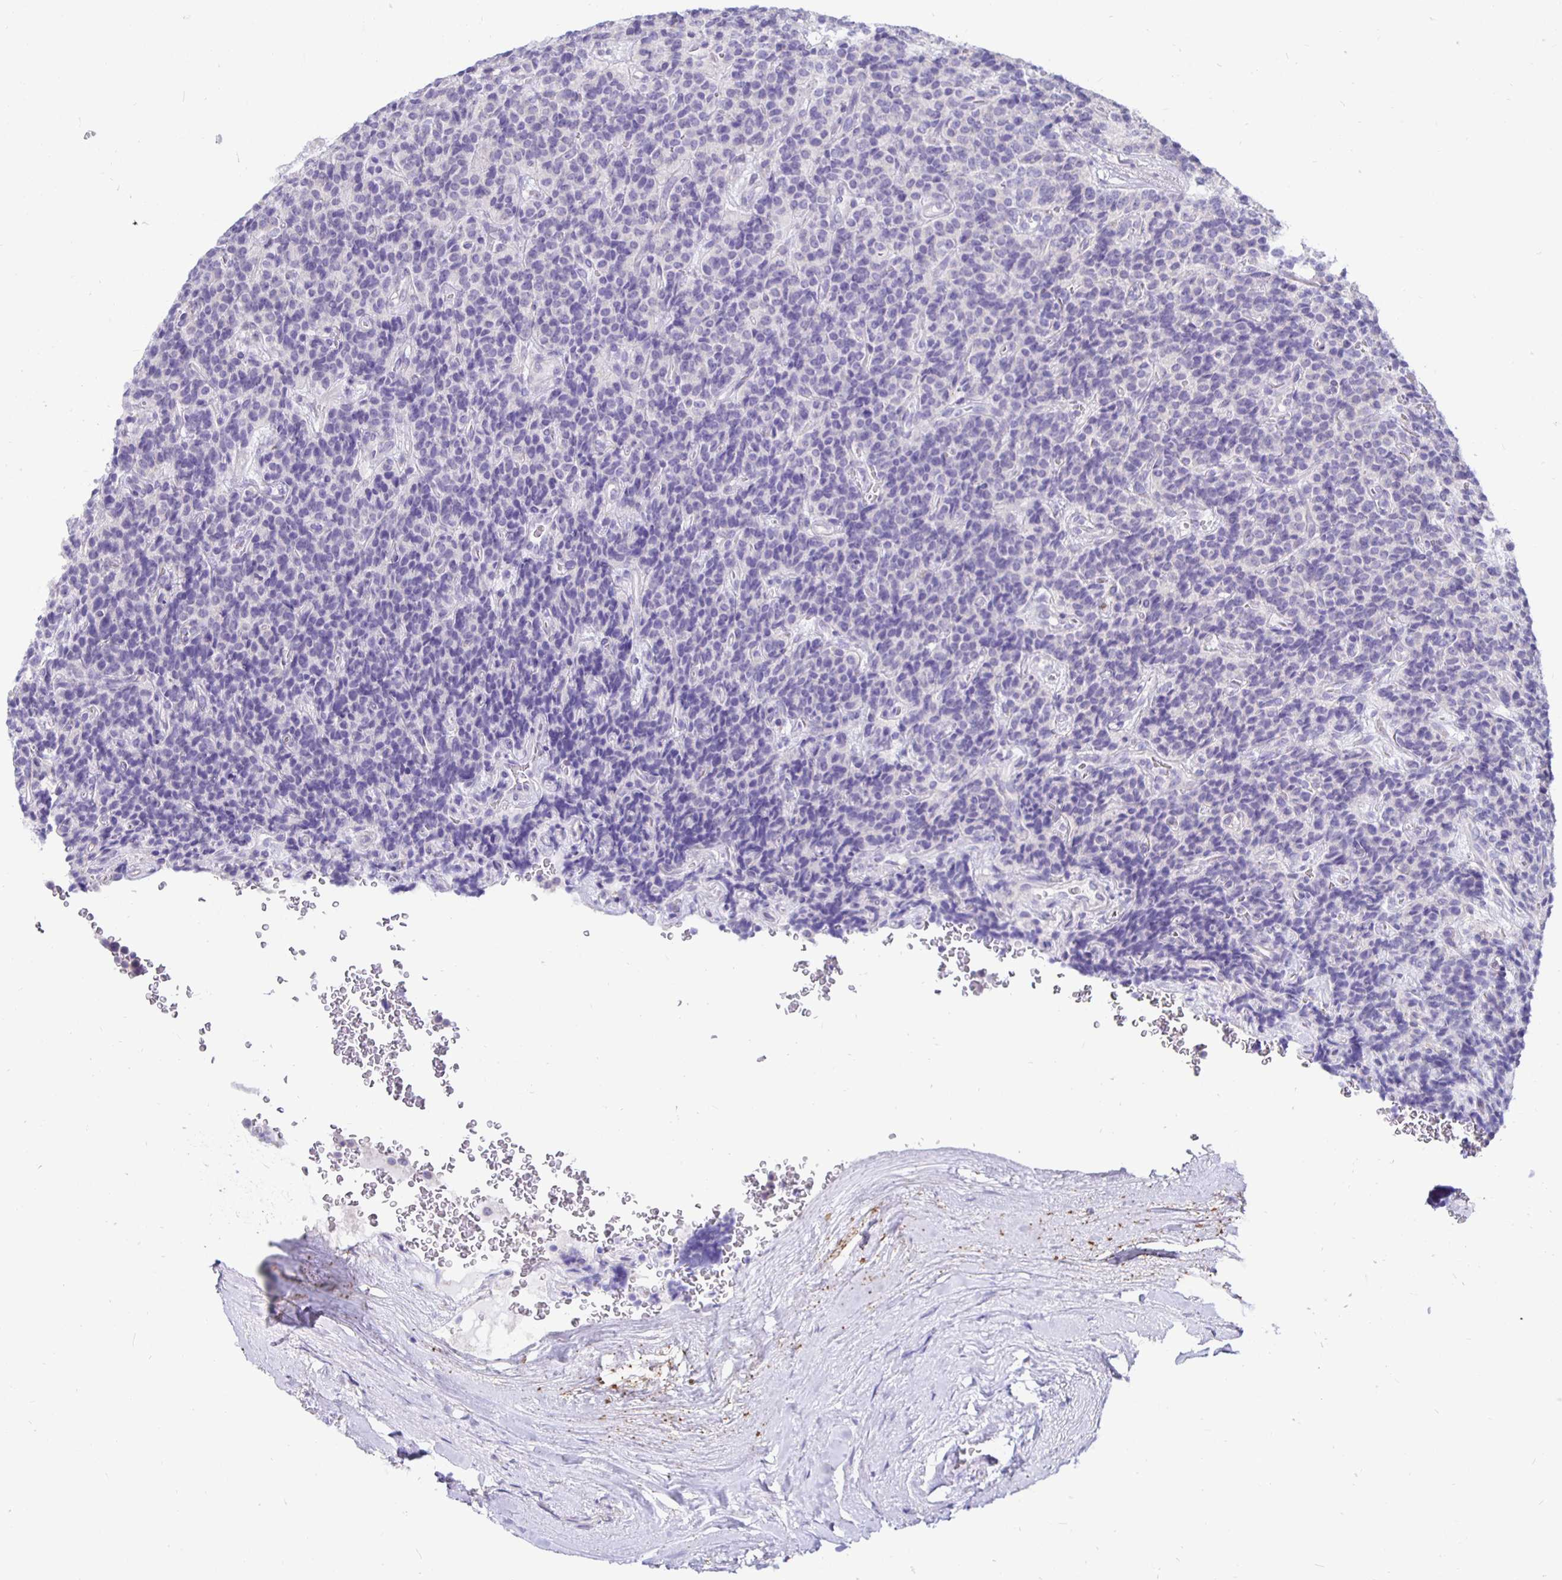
{"staining": {"intensity": "negative", "quantity": "none", "location": "none"}, "tissue": "carcinoid", "cell_type": "Tumor cells", "image_type": "cancer", "snomed": [{"axis": "morphology", "description": "Carcinoid, malignant, NOS"}, {"axis": "topography", "description": "Pancreas"}], "caption": "Image shows no significant protein positivity in tumor cells of carcinoid. The staining was performed using DAB (3,3'-diaminobenzidine) to visualize the protein expression in brown, while the nuclei were stained in blue with hematoxylin (Magnification: 20x).", "gene": "DNAI2", "patient": {"sex": "male", "age": 36}}